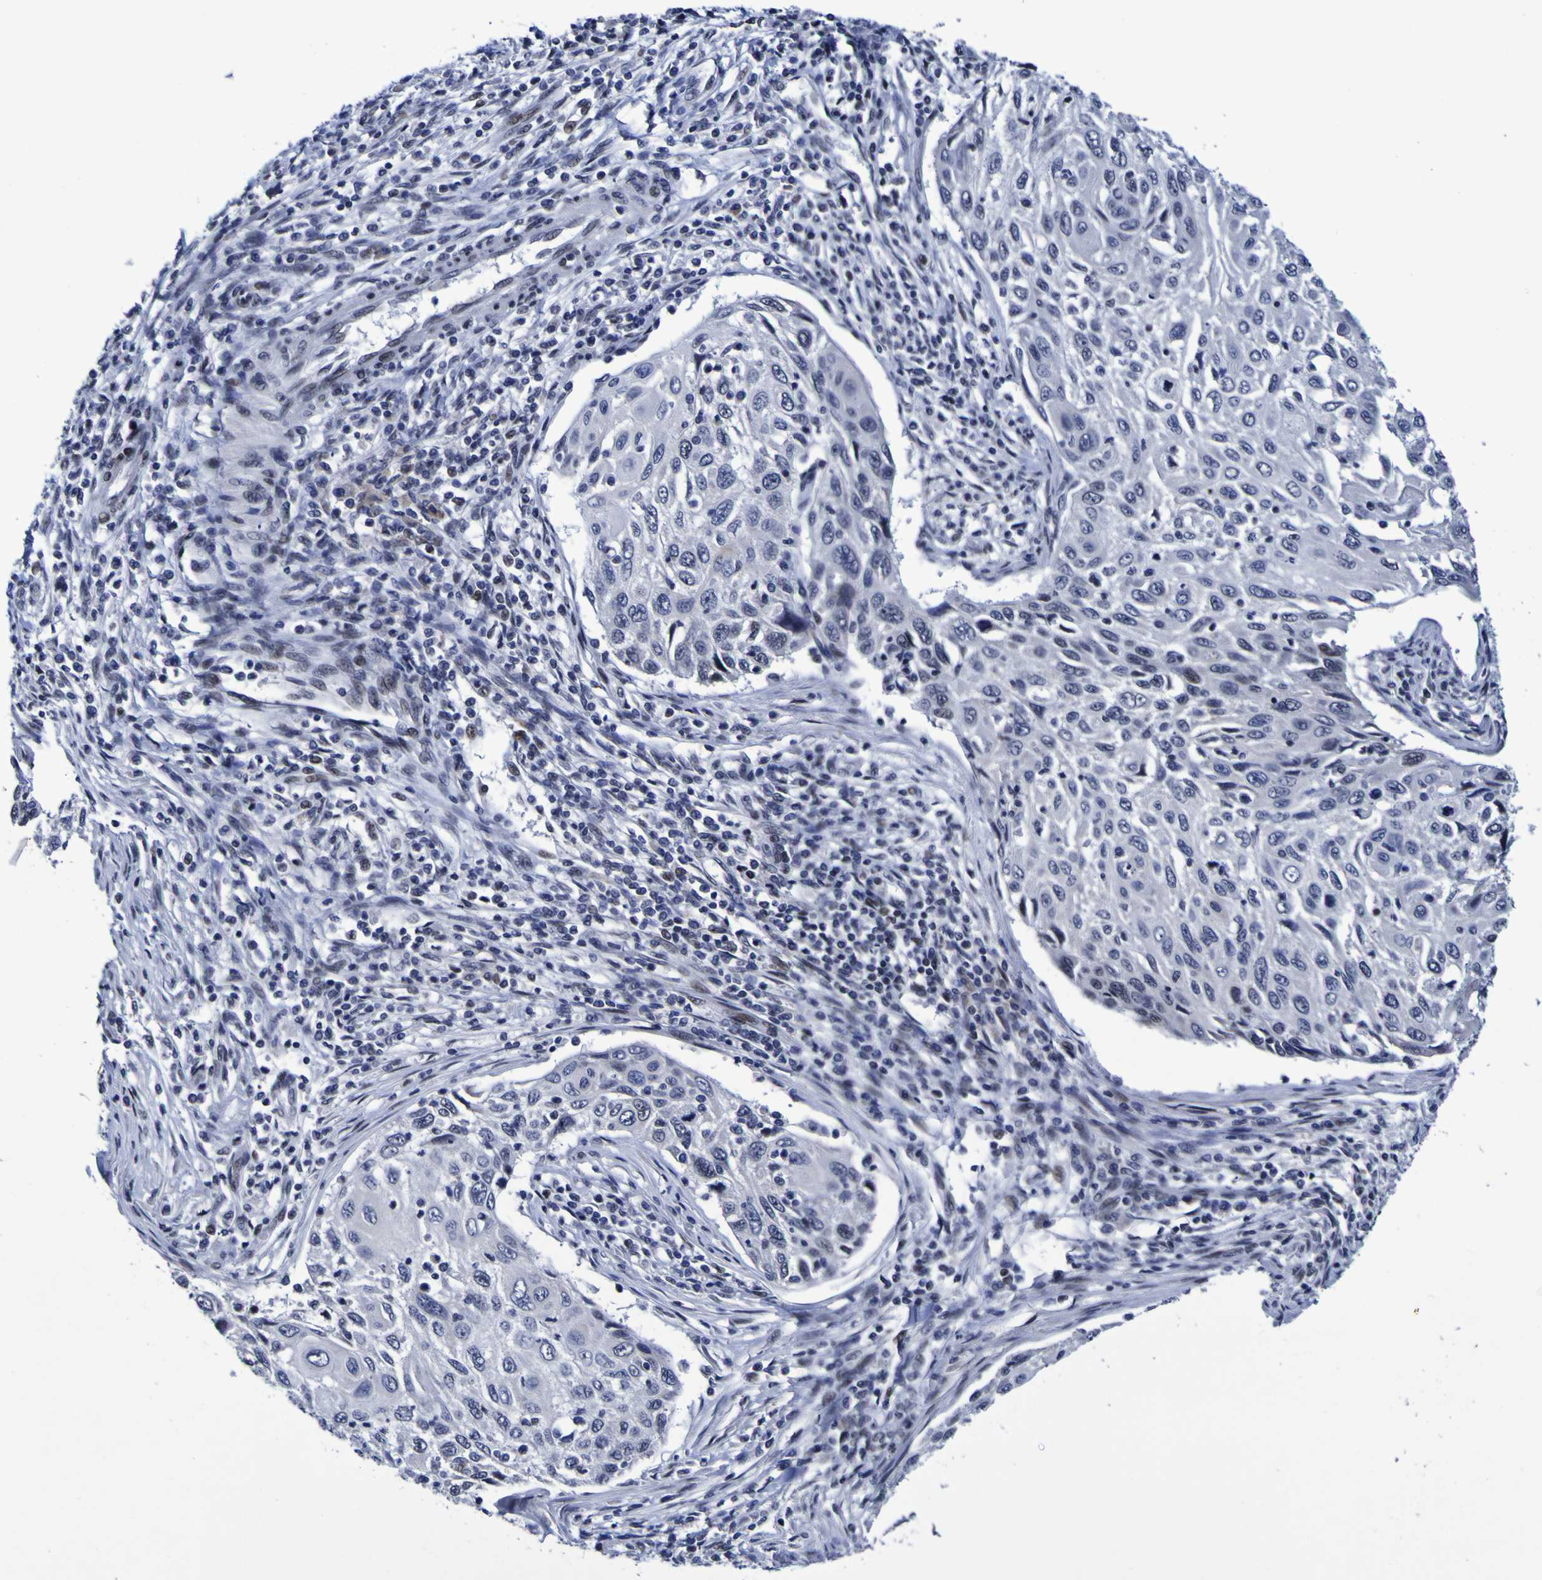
{"staining": {"intensity": "negative", "quantity": "none", "location": "none"}, "tissue": "cervical cancer", "cell_type": "Tumor cells", "image_type": "cancer", "snomed": [{"axis": "morphology", "description": "Squamous cell carcinoma, NOS"}, {"axis": "topography", "description": "Cervix"}], "caption": "Immunohistochemistry of human cervical squamous cell carcinoma reveals no staining in tumor cells.", "gene": "MBD3", "patient": {"sex": "female", "age": 70}}